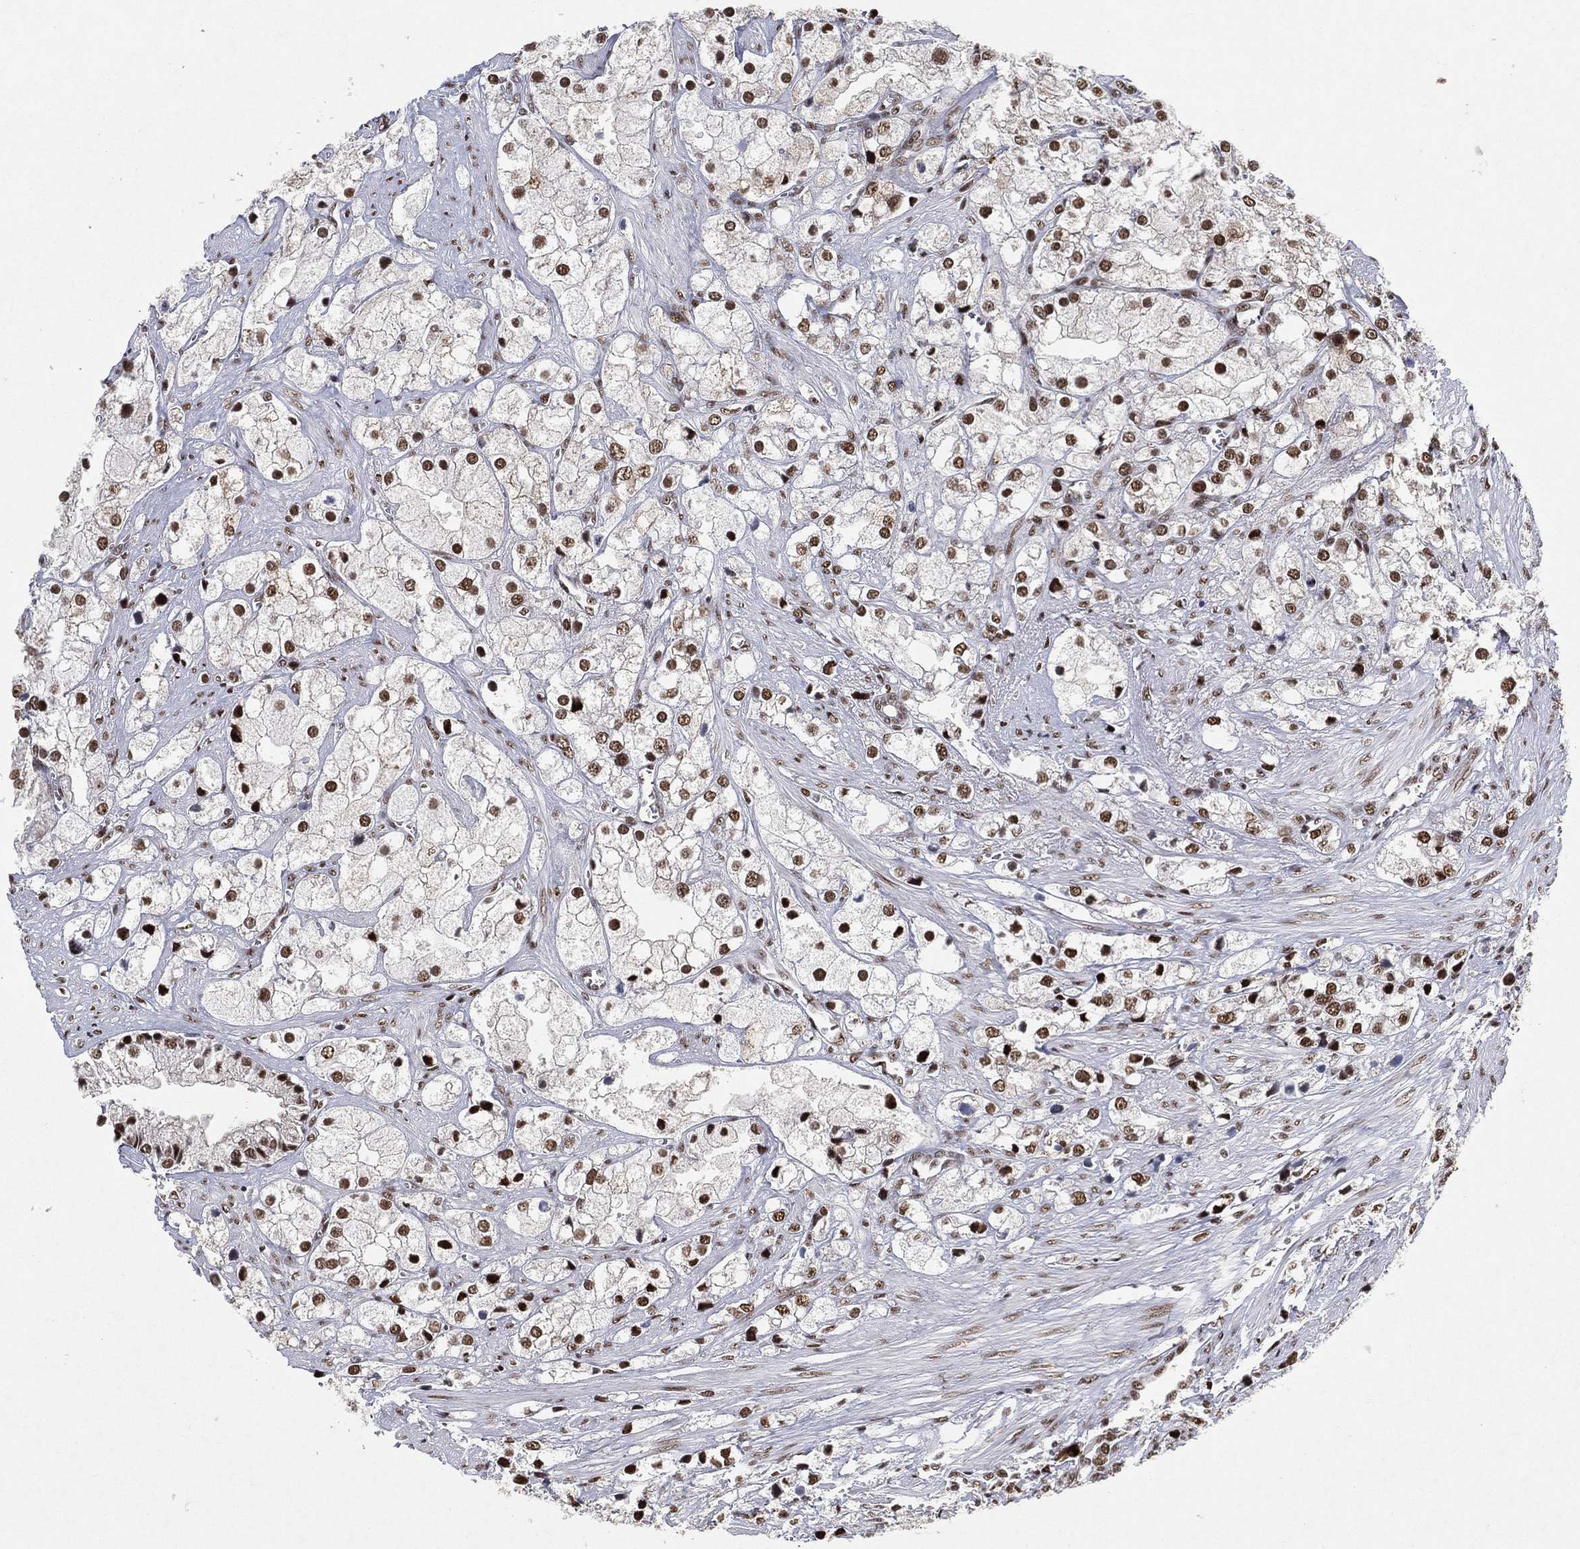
{"staining": {"intensity": "strong", "quantity": ">75%", "location": "nuclear"}, "tissue": "prostate cancer", "cell_type": "Tumor cells", "image_type": "cancer", "snomed": [{"axis": "morphology", "description": "Adenocarcinoma, NOS"}, {"axis": "topography", "description": "Prostate and seminal vesicle, NOS"}, {"axis": "topography", "description": "Prostate"}], "caption": "About >75% of tumor cells in prostate cancer (adenocarcinoma) show strong nuclear protein positivity as visualized by brown immunohistochemical staining.", "gene": "DDX27", "patient": {"sex": "male", "age": 79}}